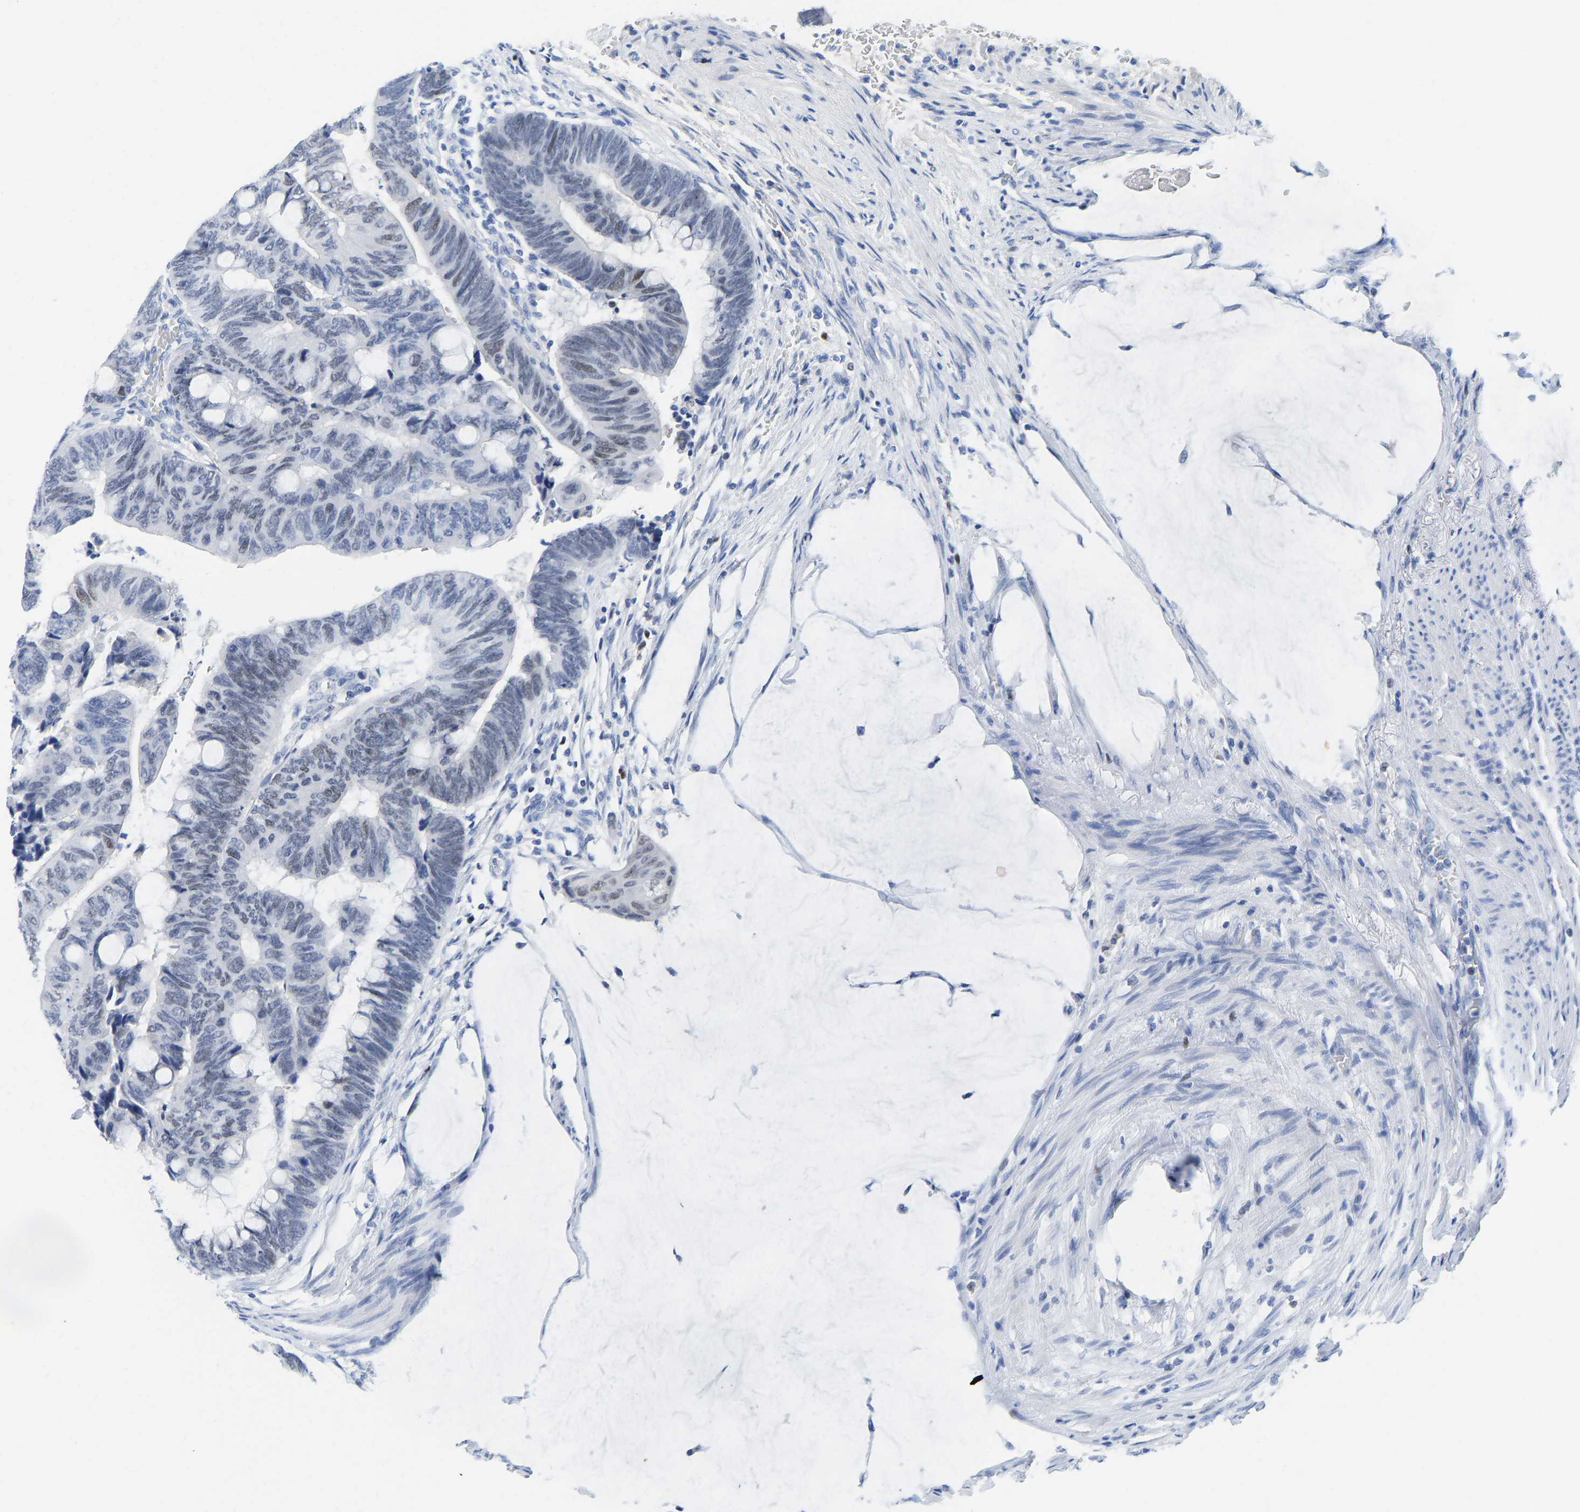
{"staining": {"intensity": "moderate", "quantity": "25%-75%", "location": "nuclear"}, "tissue": "colorectal cancer", "cell_type": "Tumor cells", "image_type": "cancer", "snomed": [{"axis": "morphology", "description": "Normal tissue, NOS"}, {"axis": "morphology", "description": "Adenocarcinoma, NOS"}, {"axis": "topography", "description": "Rectum"}], "caption": "Colorectal adenocarcinoma stained for a protein (brown) exhibits moderate nuclear positive positivity in approximately 25%-75% of tumor cells.", "gene": "TCF7", "patient": {"sex": "male", "age": 92}}